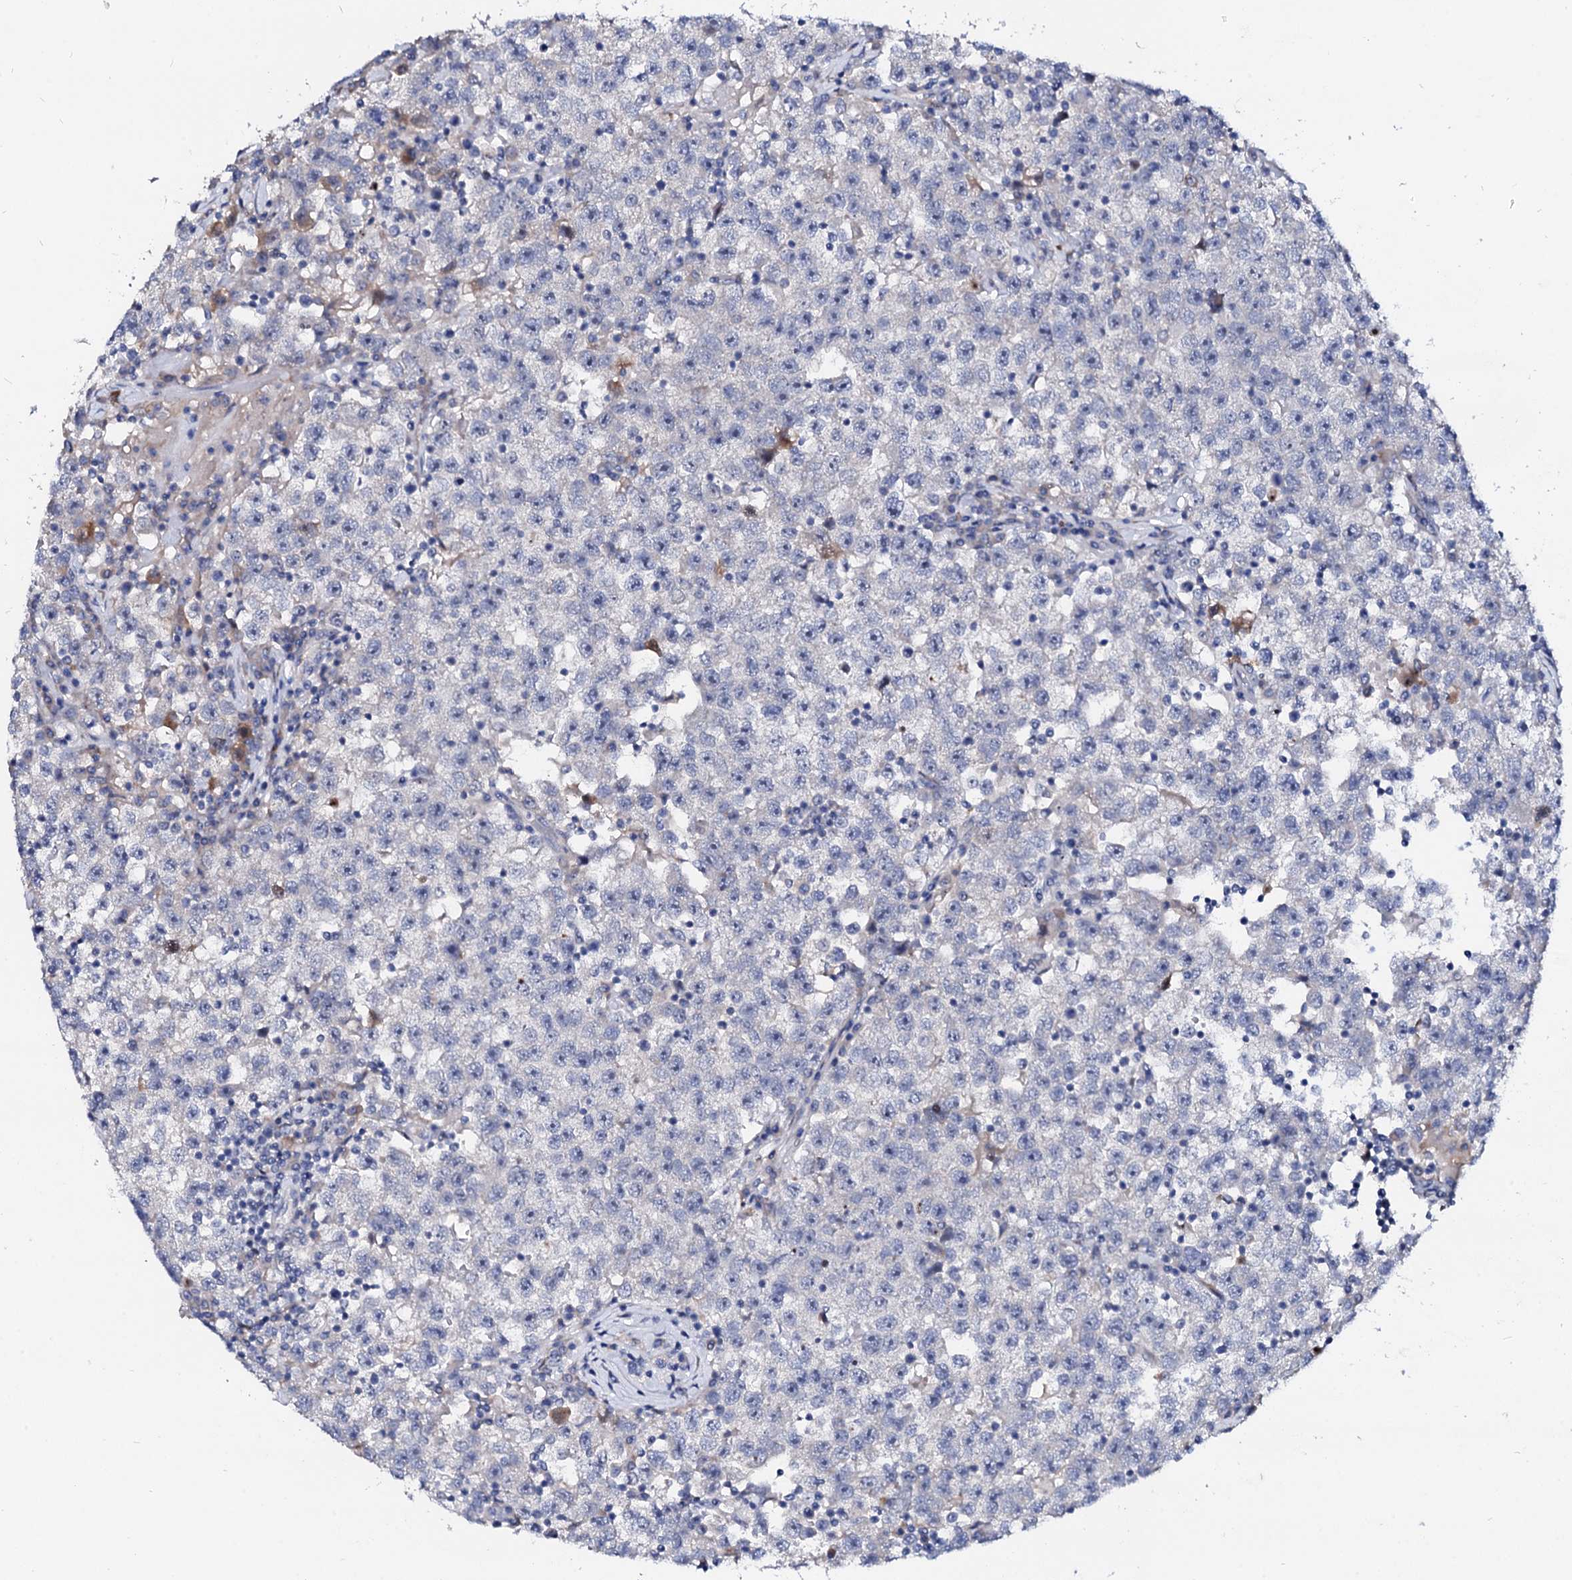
{"staining": {"intensity": "negative", "quantity": "none", "location": "none"}, "tissue": "testis cancer", "cell_type": "Tumor cells", "image_type": "cancer", "snomed": [{"axis": "morphology", "description": "Seminoma, NOS"}, {"axis": "topography", "description": "Testis"}], "caption": "Tumor cells show no significant protein staining in testis cancer (seminoma).", "gene": "BTBD16", "patient": {"sex": "male", "age": 22}}